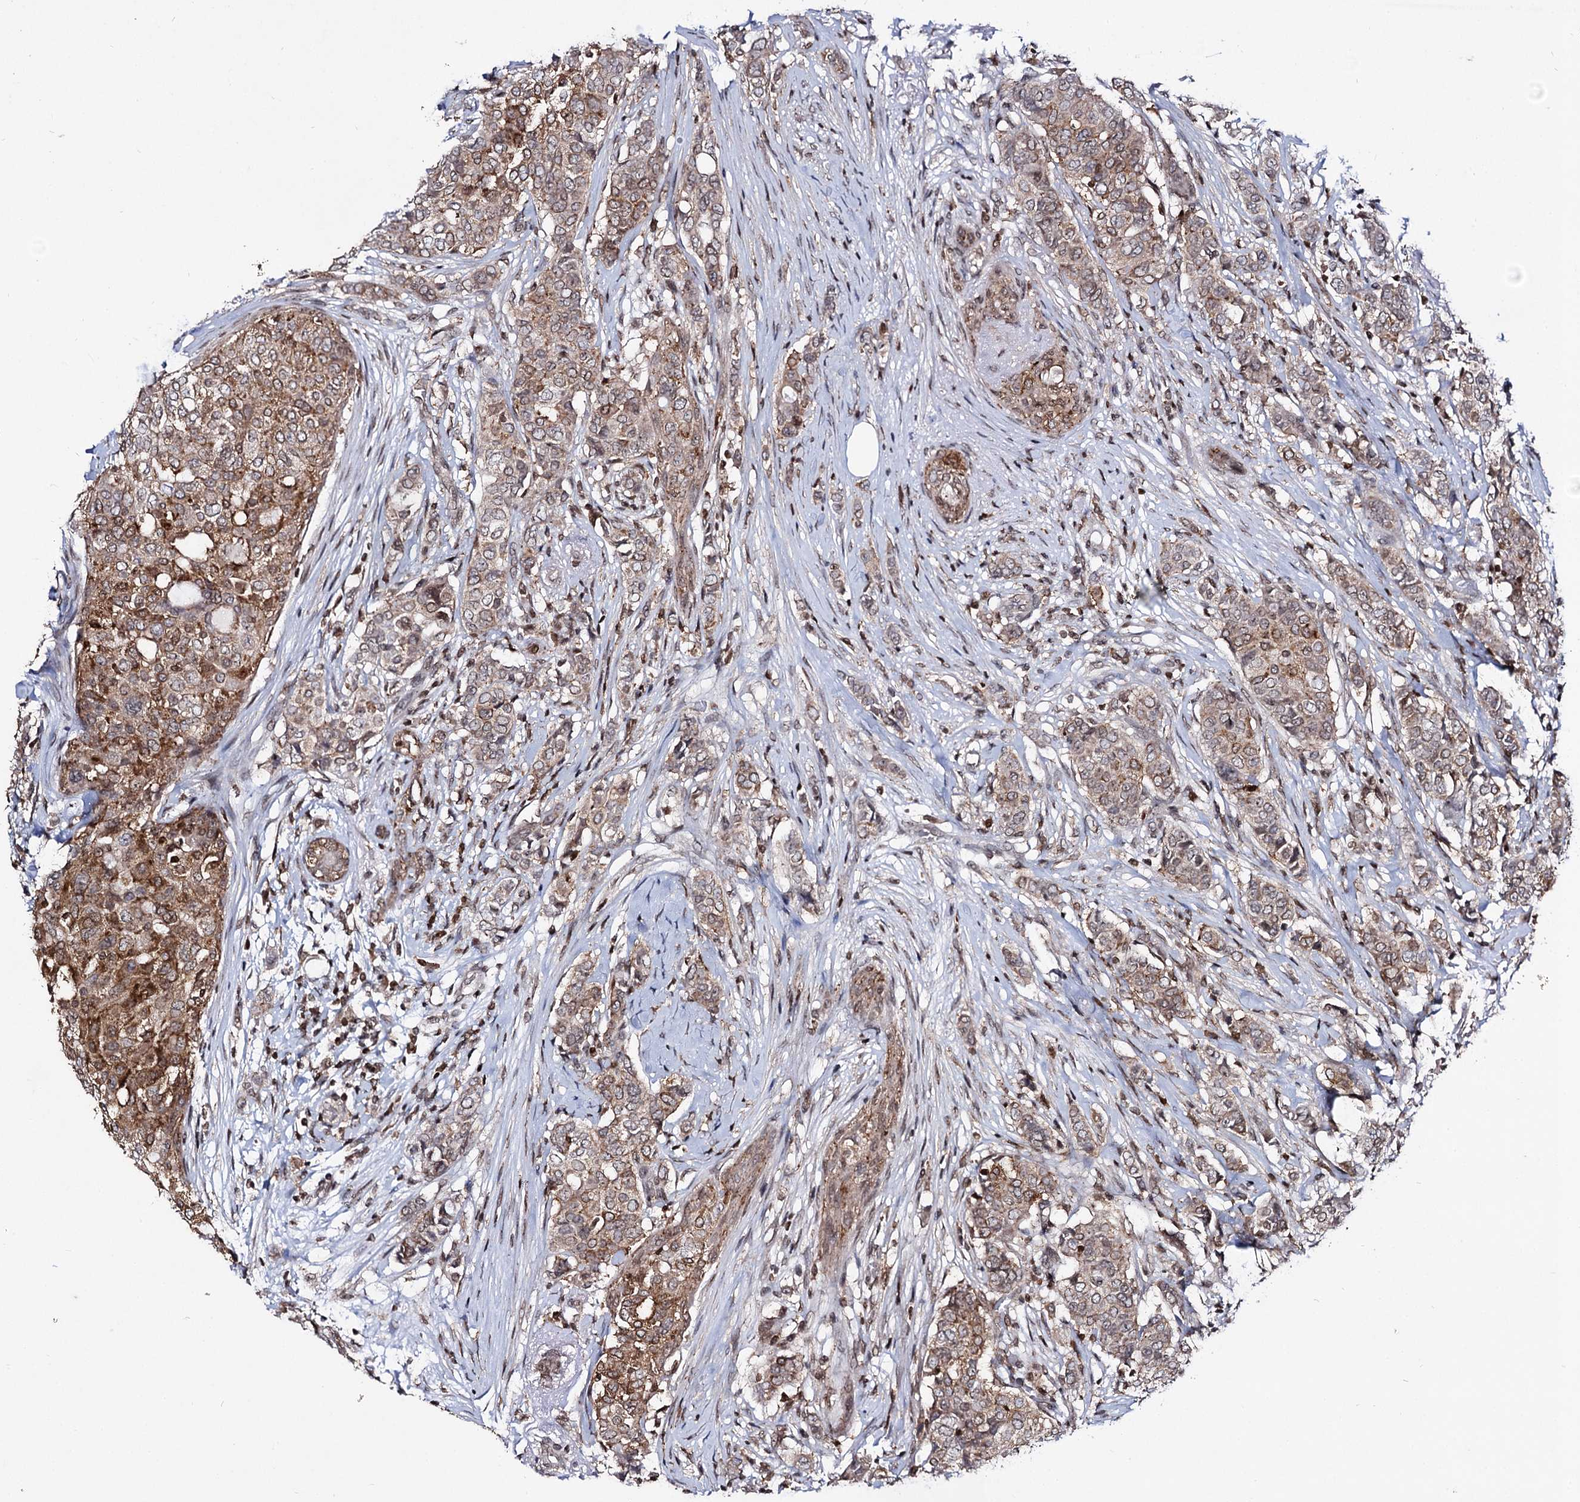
{"staining": {"intensity": "moderate", "quantity": ">75%", "location": "cytoplasmic/membranous"}, "tissue": "breast cancer", "cell_type": "Tumor cells", "image_type": "cancer", "snomed": [{"axis": "morphology", "description": "Lobular carcinoma"}, {"axis": "topography", "description": "Breast"}], "caption": "An immunohistochemistry (IHC) histopathology image of tumor tissue is shown. Protein staining in brown shows moderate cytoplasmic/membranous positivity in breast lobular carcinoma within tumor cells.", "gene": "SMCHD1", "patient": {"sex": "female", "age": 51}}